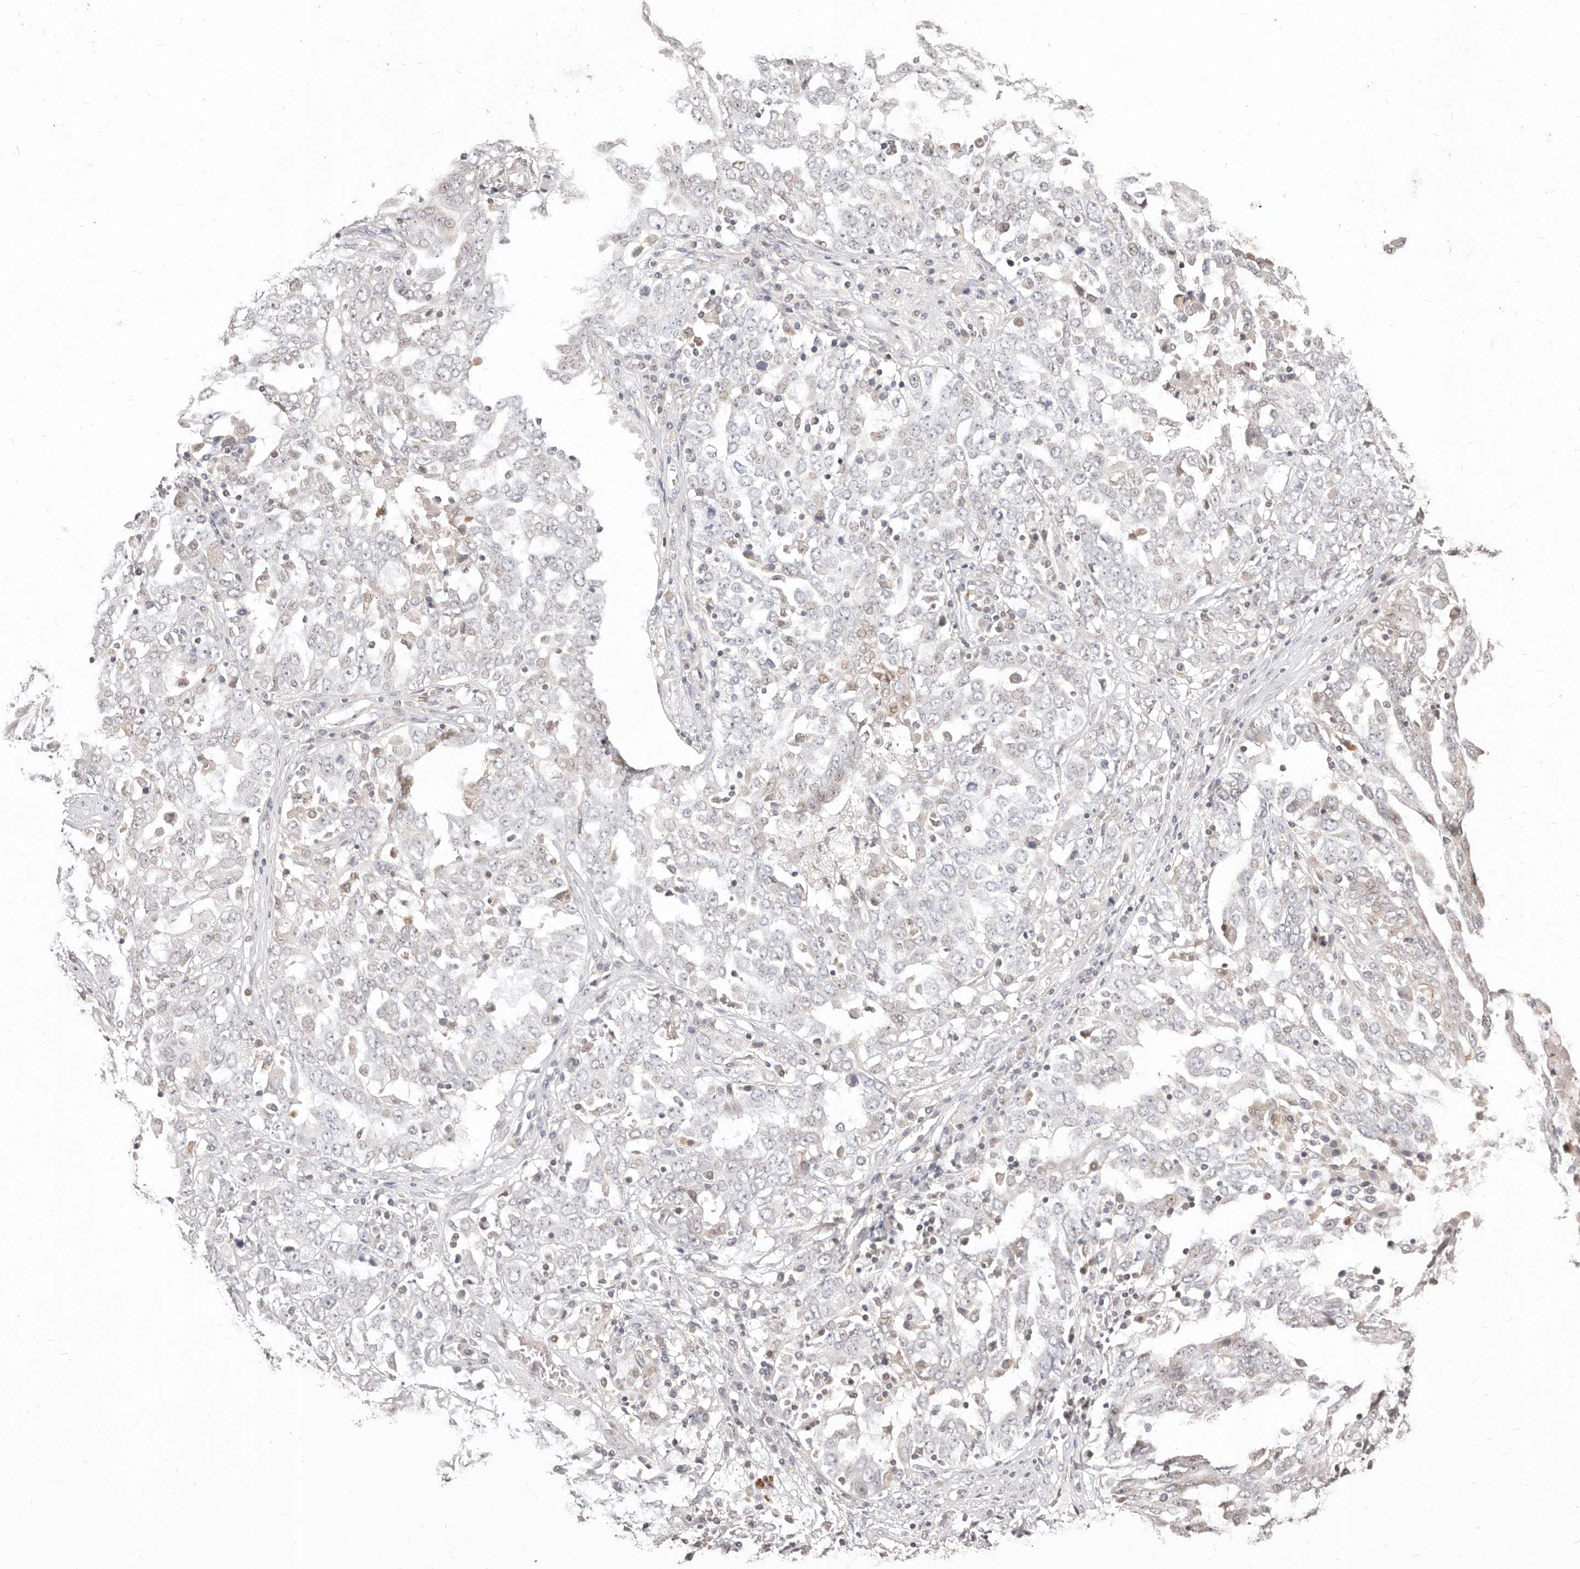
{"staining": {"intensity": "negative", "quantity": "none", "location": "none"}, "tissue": "ovarian cancer", "cell_type": "Tumor cells", "image_type": "cancer", "snomed": [{"axis": "morphology", "description": "Carcinoma, endometroid"}, {"axis": "topography", "description": "Ovary"}], "caption": "An IHC image of endometroid carcinoma (ovarian) is shown. There is no staining in tumor cells of endometroid carcinoma (ovarian).", "gene": "KIF9", "patient": {"sex": "female", "age": 62}}